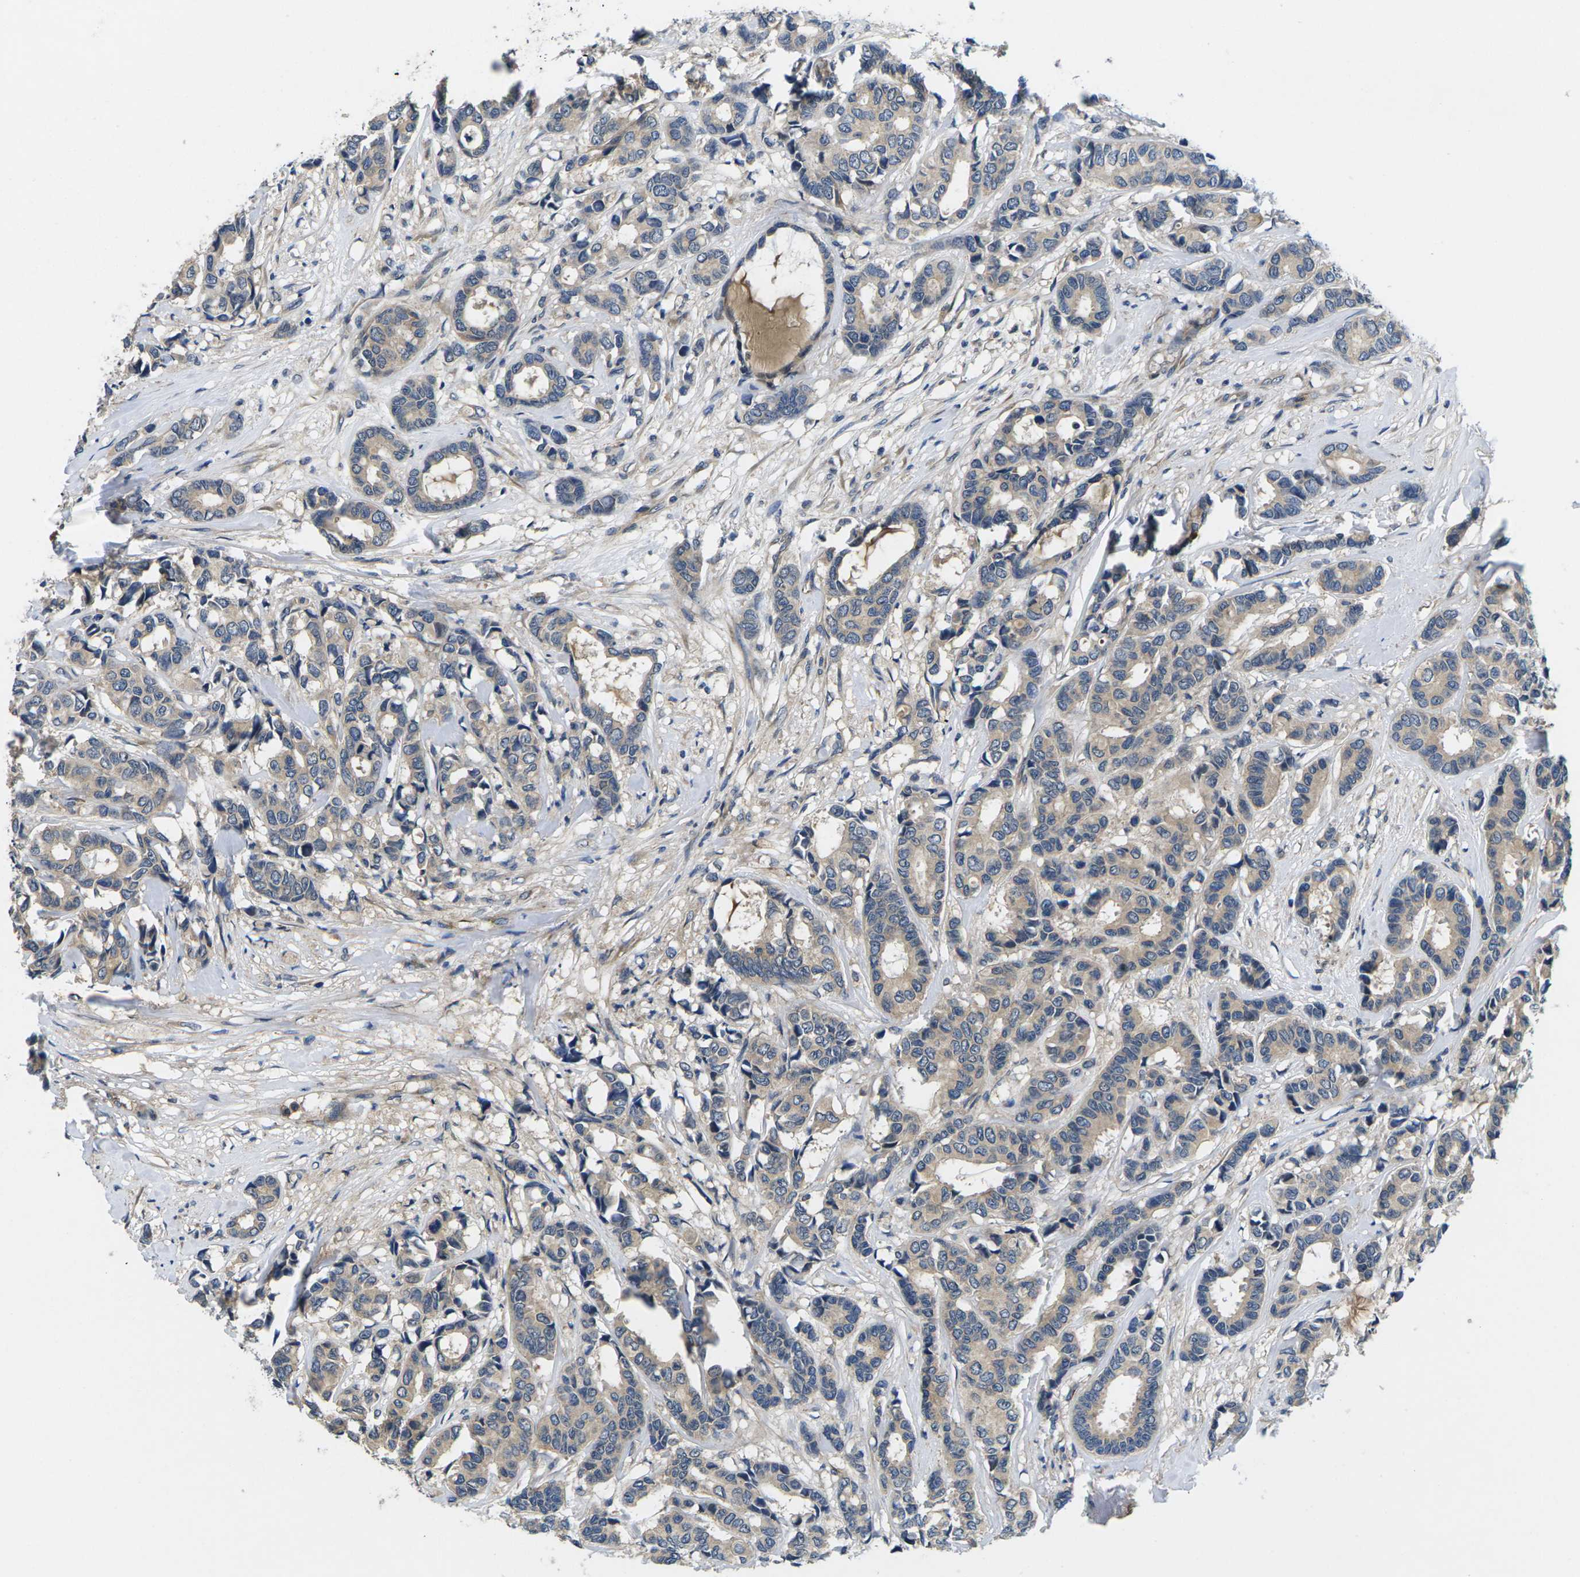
{"staining": {"intensity": "weak", "quantity": "25%-75%", "location": "cytoplasmic/membranous"}, "tissue": "breast cancer", "cell_type": "Tumor cells", "image_type": "cancer", "snomed": [{"axis": "morphology", "description": "Duct carcinoma"}, {"axis": "topography", "description": "Breast"}], "caption": "Breast invasive ductal carcinoma stained with a brown dye demonstrates weak cytoplasmic/membranous positive positivity in approximately 25%-75% of tumor cells.", "gene": "PLCE1", "patient": {"sex": "female", "age": 87}}